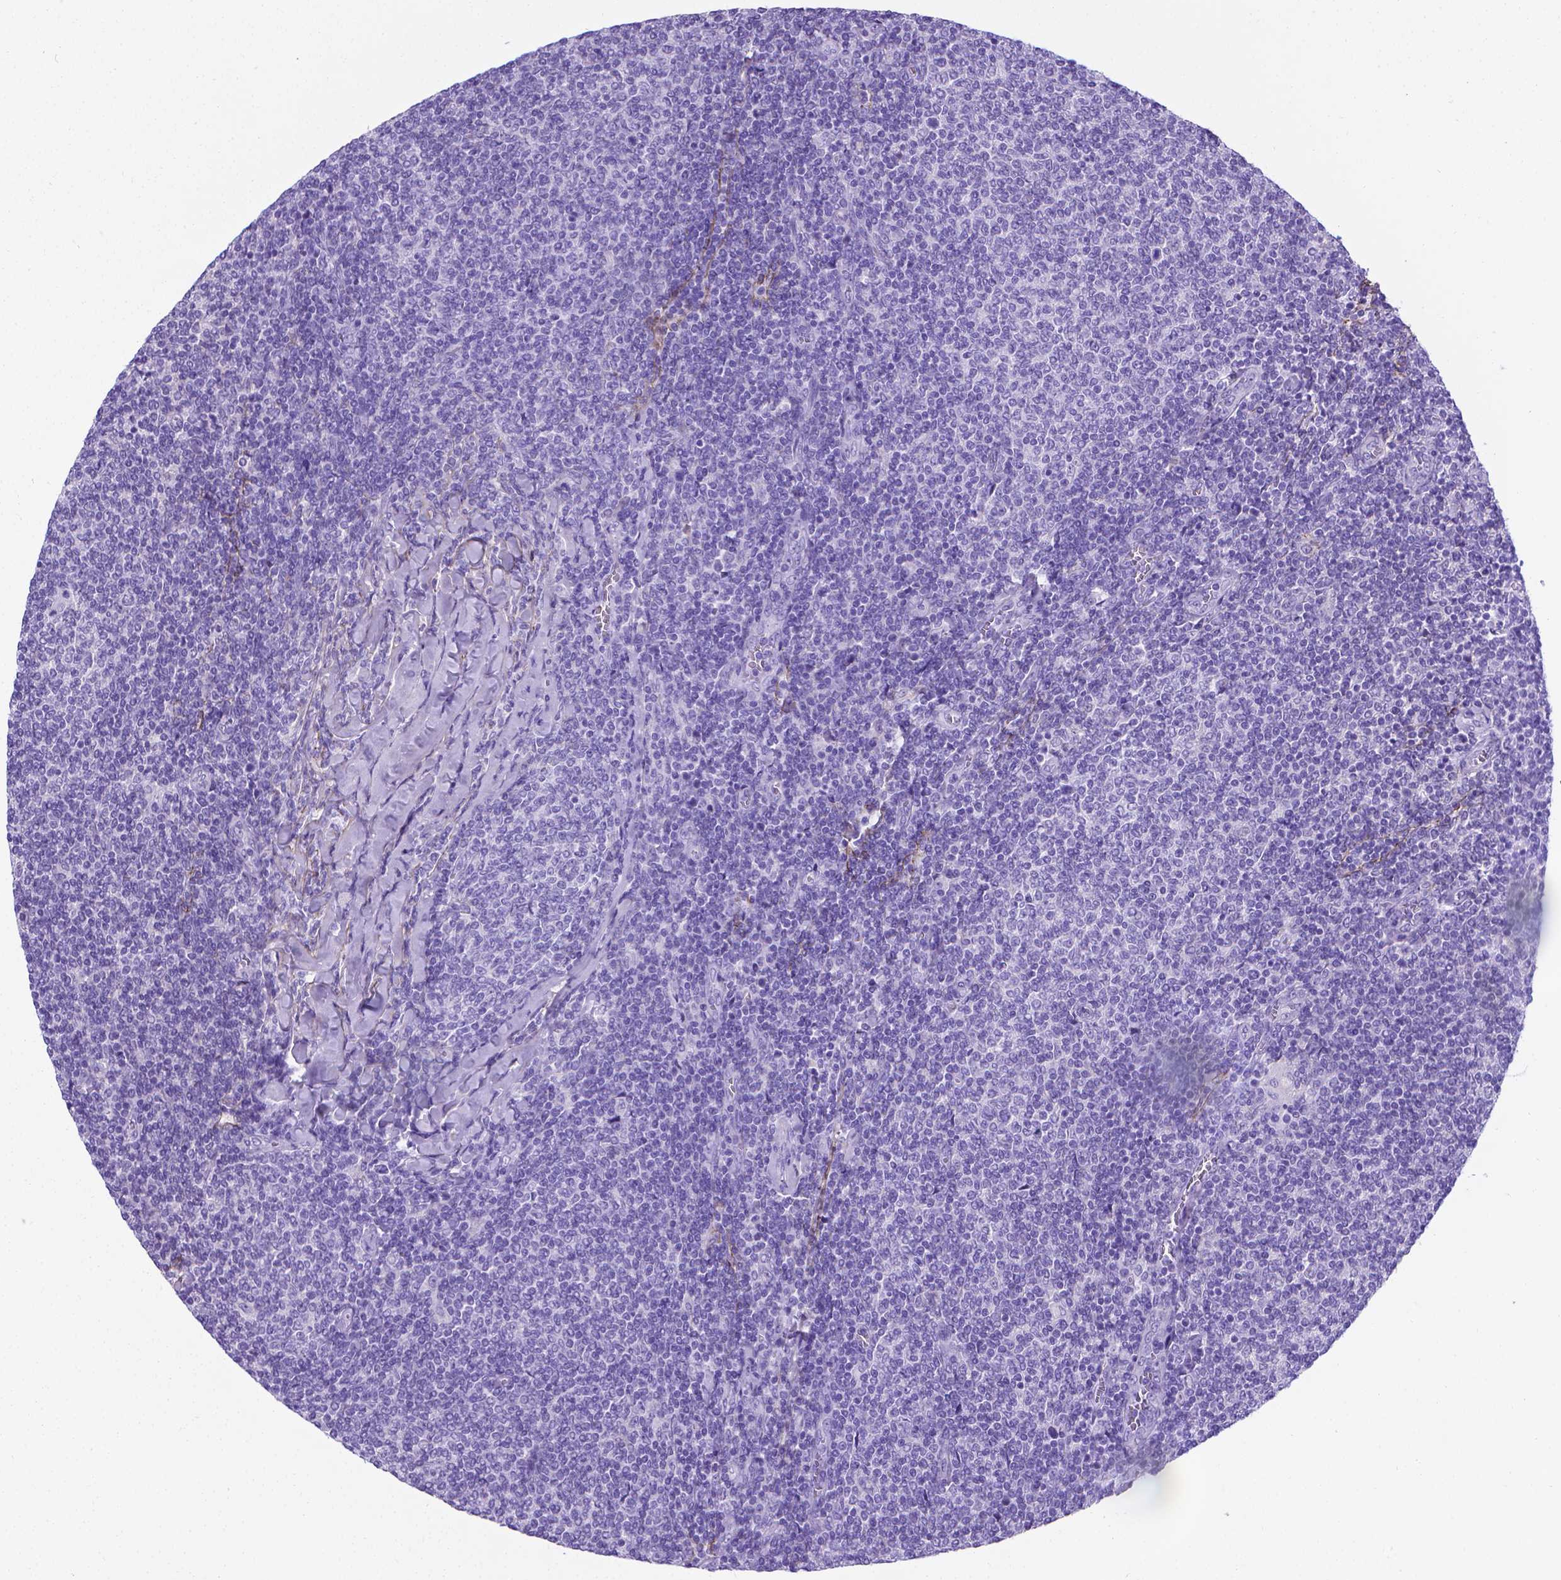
{"staining": {"intensity": "negative", "quantity": "none", "location": "none"}, "tissue": "lymphoma", "cell_type": "Tumor cells", "image_type": "cancer", "snomed": [{"axis": "morphology", "description": "Malignant lymphoma, non-Hodgkin's type, Low grade"}, {"axis": "topography", "description": "Lymph node"}], "caption": "This is an IHC histopathology image of low-grade malignant lymphoma, non-Hodgkin's type. There is no staining in tumor cells.", "gene": "MFAP2", "patient": {"sex": "male", "age": 52}}